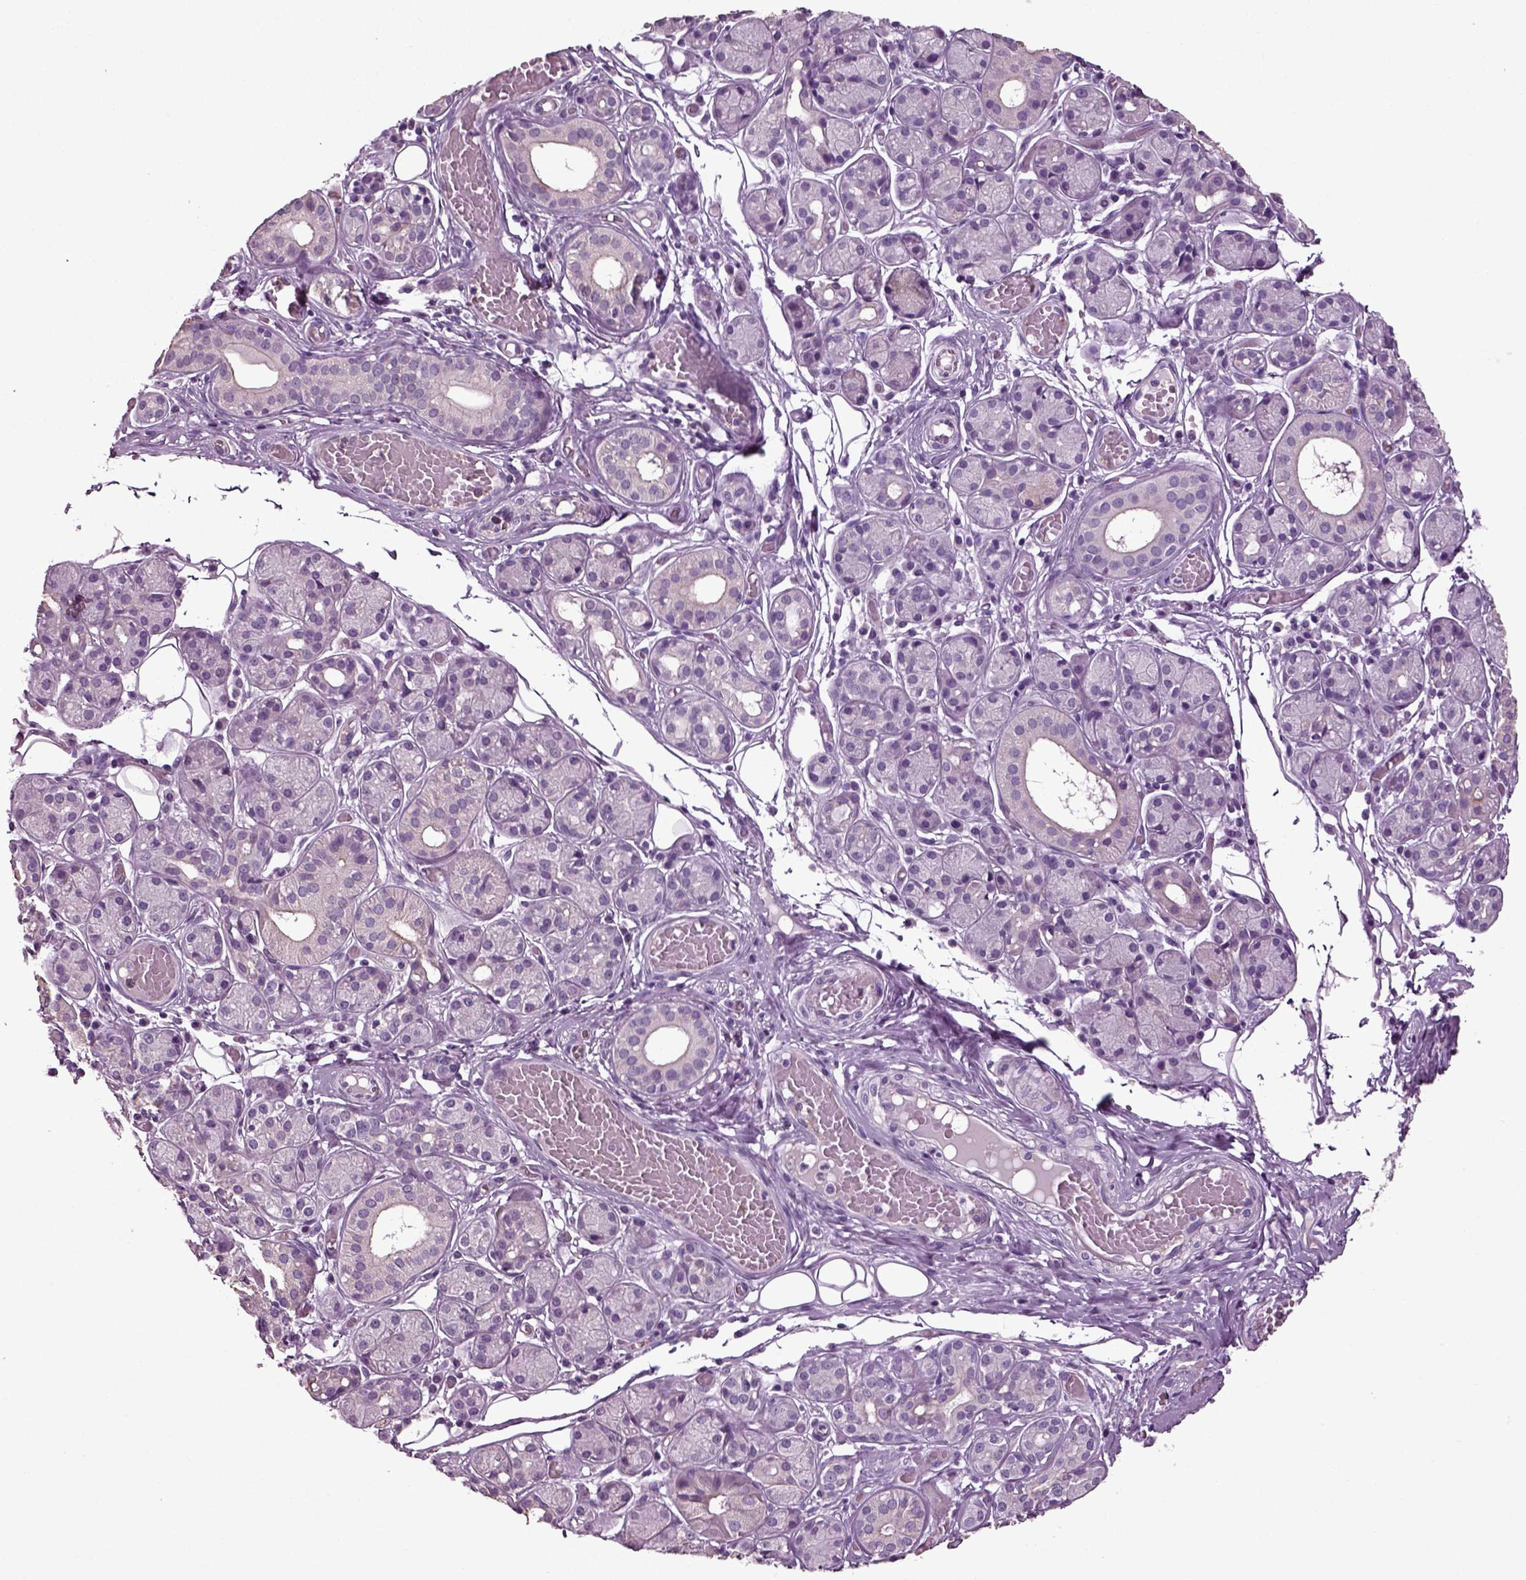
{"staining": {"intensity": "negative", "quantity": "none", "location": "none"}, "tissue": "salivary gland", "cell_type": "Glandular cells", "image_type": "normal", "snomed": [{"axis": "morphology", "description": "Normal tissue, NOS"}, {"axis": "topography", "description": "Salivary gland"}, {"axis": "topography", "description": "Peripheral nerve tissue"}], "caption": "An immunohistochemistry (IHC) photomicrograph of normal salivary gland is shown. There is no staining in glandular cells of salivary gland.", "gene": "DEFB118", "patient": {"sex": "male", "age": 71}}